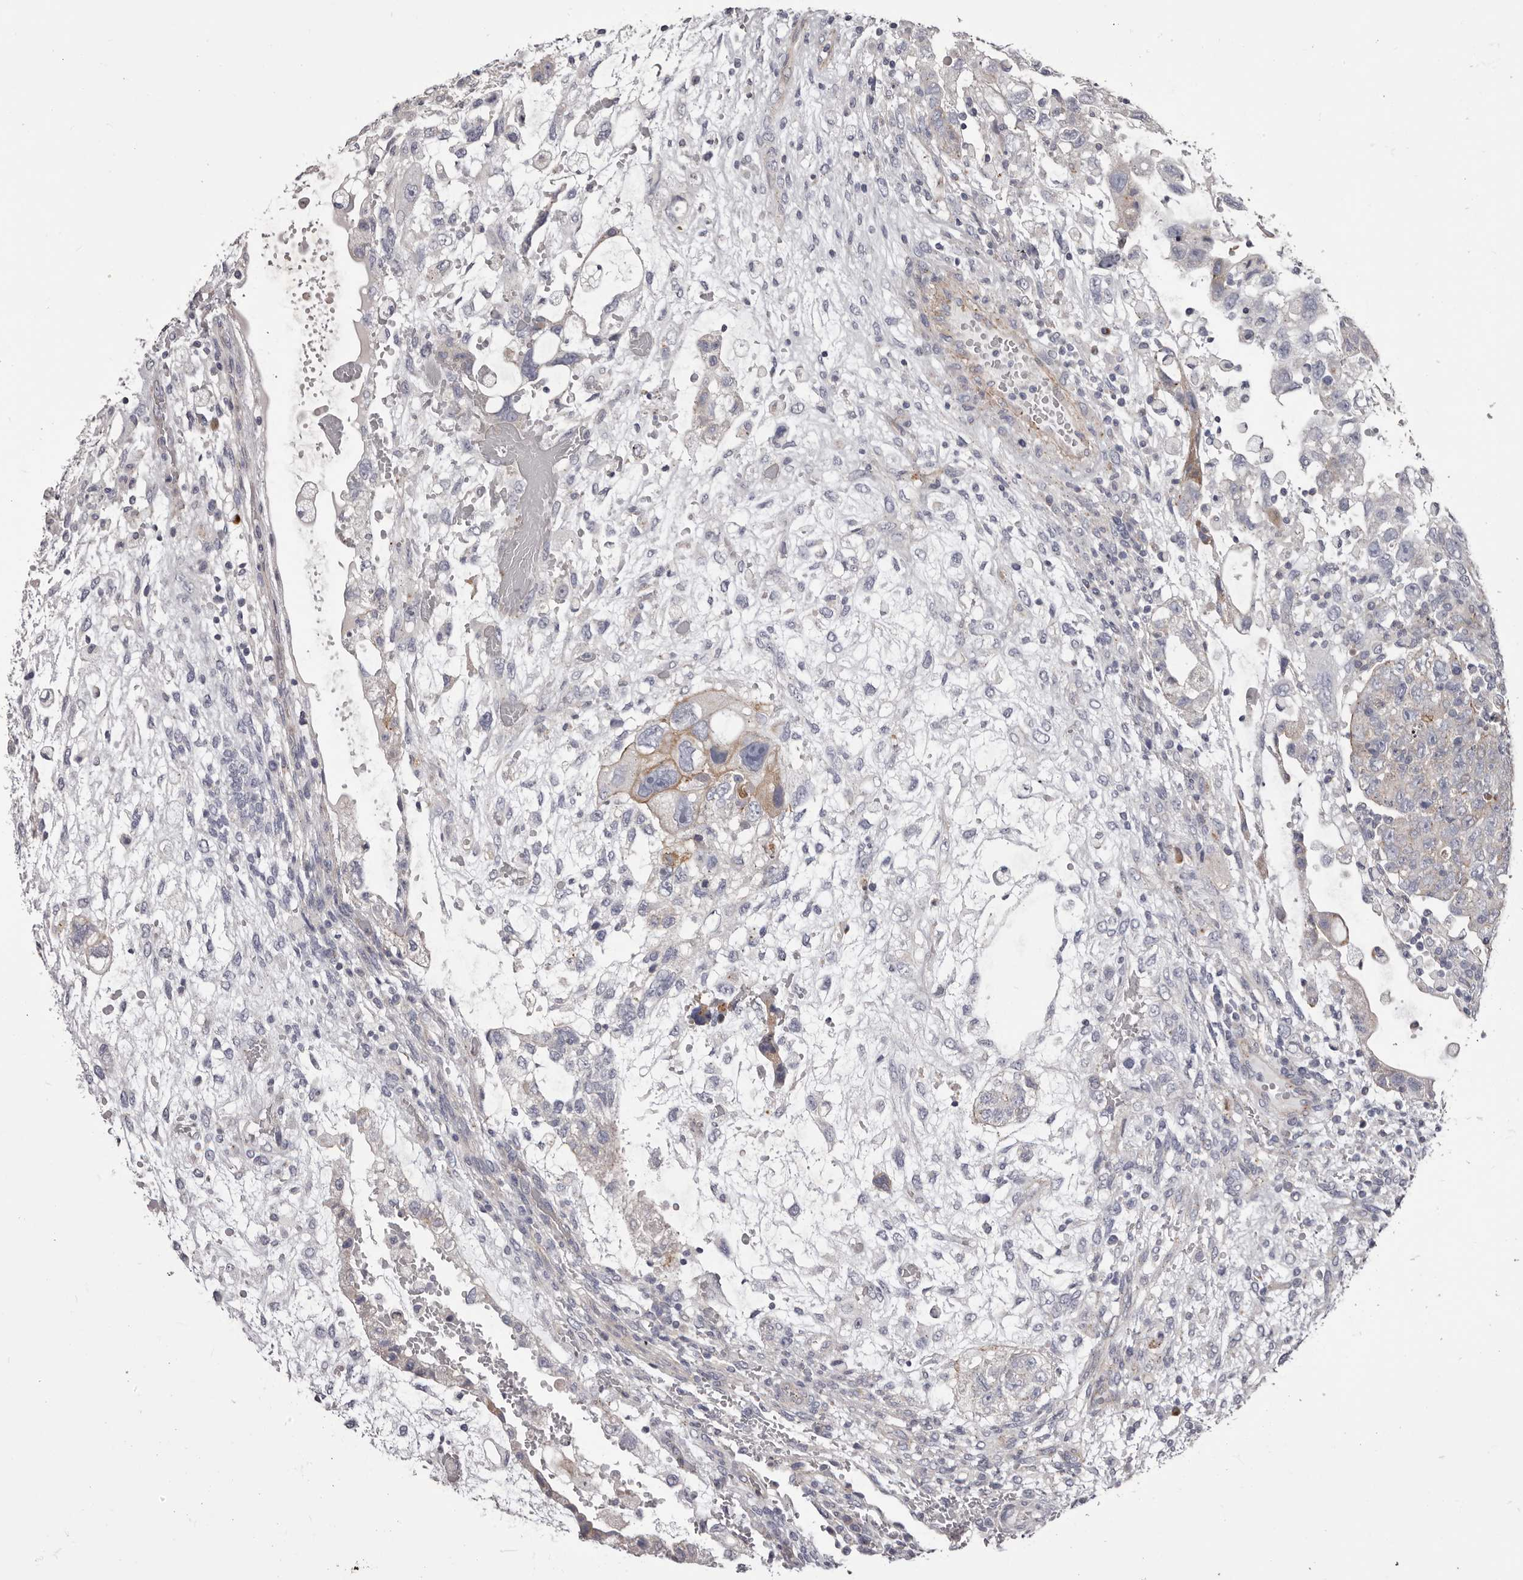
{"staining": {"intensity": "moderate", "quantity": "<25%", "location": "cytoplasmic/membranous"}, "tissue": "testis cancer", "cell_type": "Tumor cells", "image_type": "cancer", "snomed": [{"axis": "morphology", "description": "Carcinoma, Embryonal, NOS"}, {"axis": "topography", "description": "Testis"}], "caption": "Brown immunohistochemical staining in human testis cancer (embryonal carcinoma) shows moderate cytoplasmic/membranous staining in about <25% of tumor cells.", "gene": "PEG10", "patient": {"sex": "male", "age": 36}}